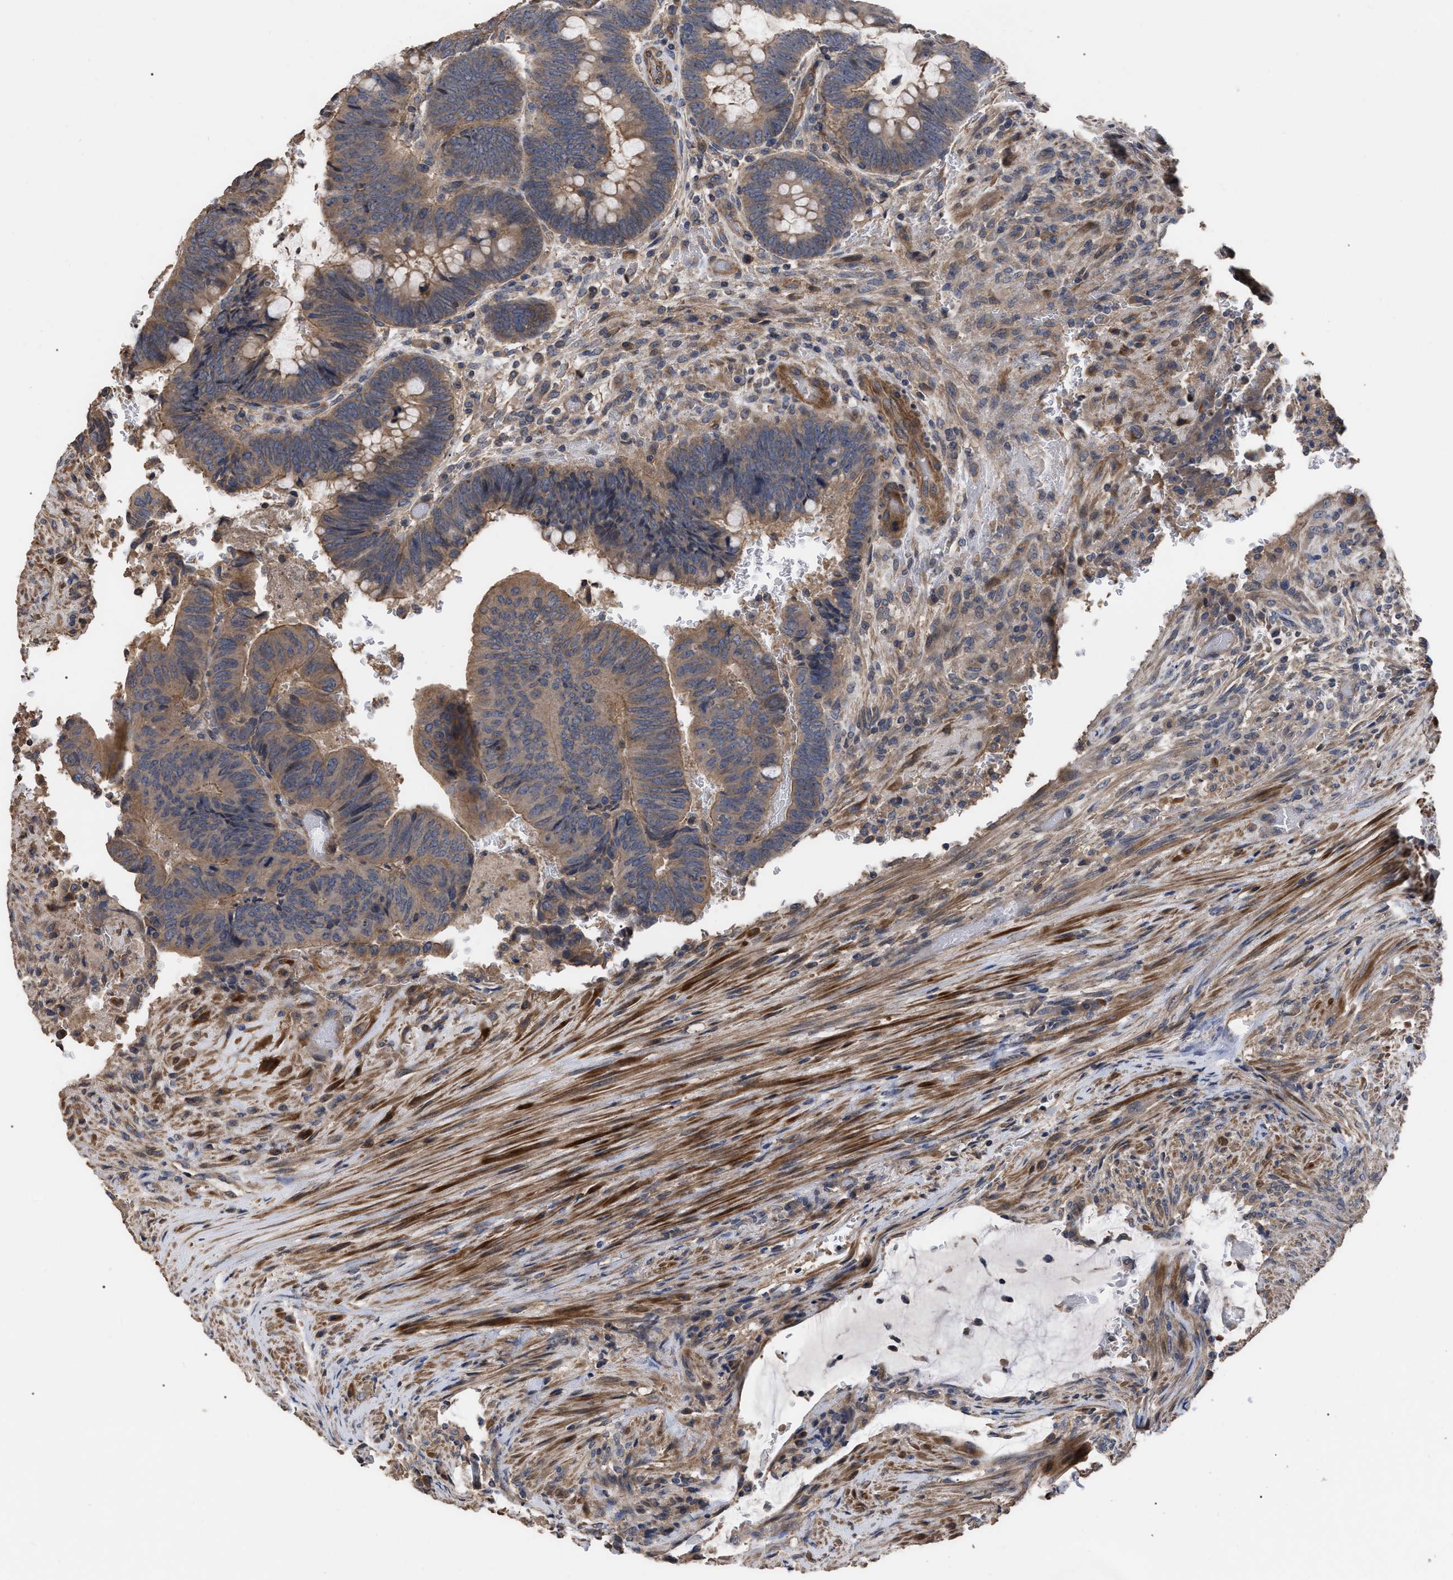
{"staining": {"intensity": "moderate", "quantity": "25%-75%", "location": "cytoplasmic/membranous"}, "tissue": "colorectal cancer", "cell_type": "Tumor cells", "image_type": "cancer", "snomed": [{"axis": "morphology", "description": "Normal tissue, NOS"}, {"axis": "morphology", "description": "Adenocarcinoma, NOS"}, {"axis": "topography", "description": "Rectum"}], "caption": "DAB (3,3'-diaminobenzidine) immunohistochemical staining of colorectal adenocarcinoma exhibits moderate cytoplasmic/membranous protein expression in approximately 25%-75% of tumor cells. (Brightfield microscopy of DAB IHC at high magnification).", "gene": "BTN2A1", "patient": {"sex": "male", "age": 92}}